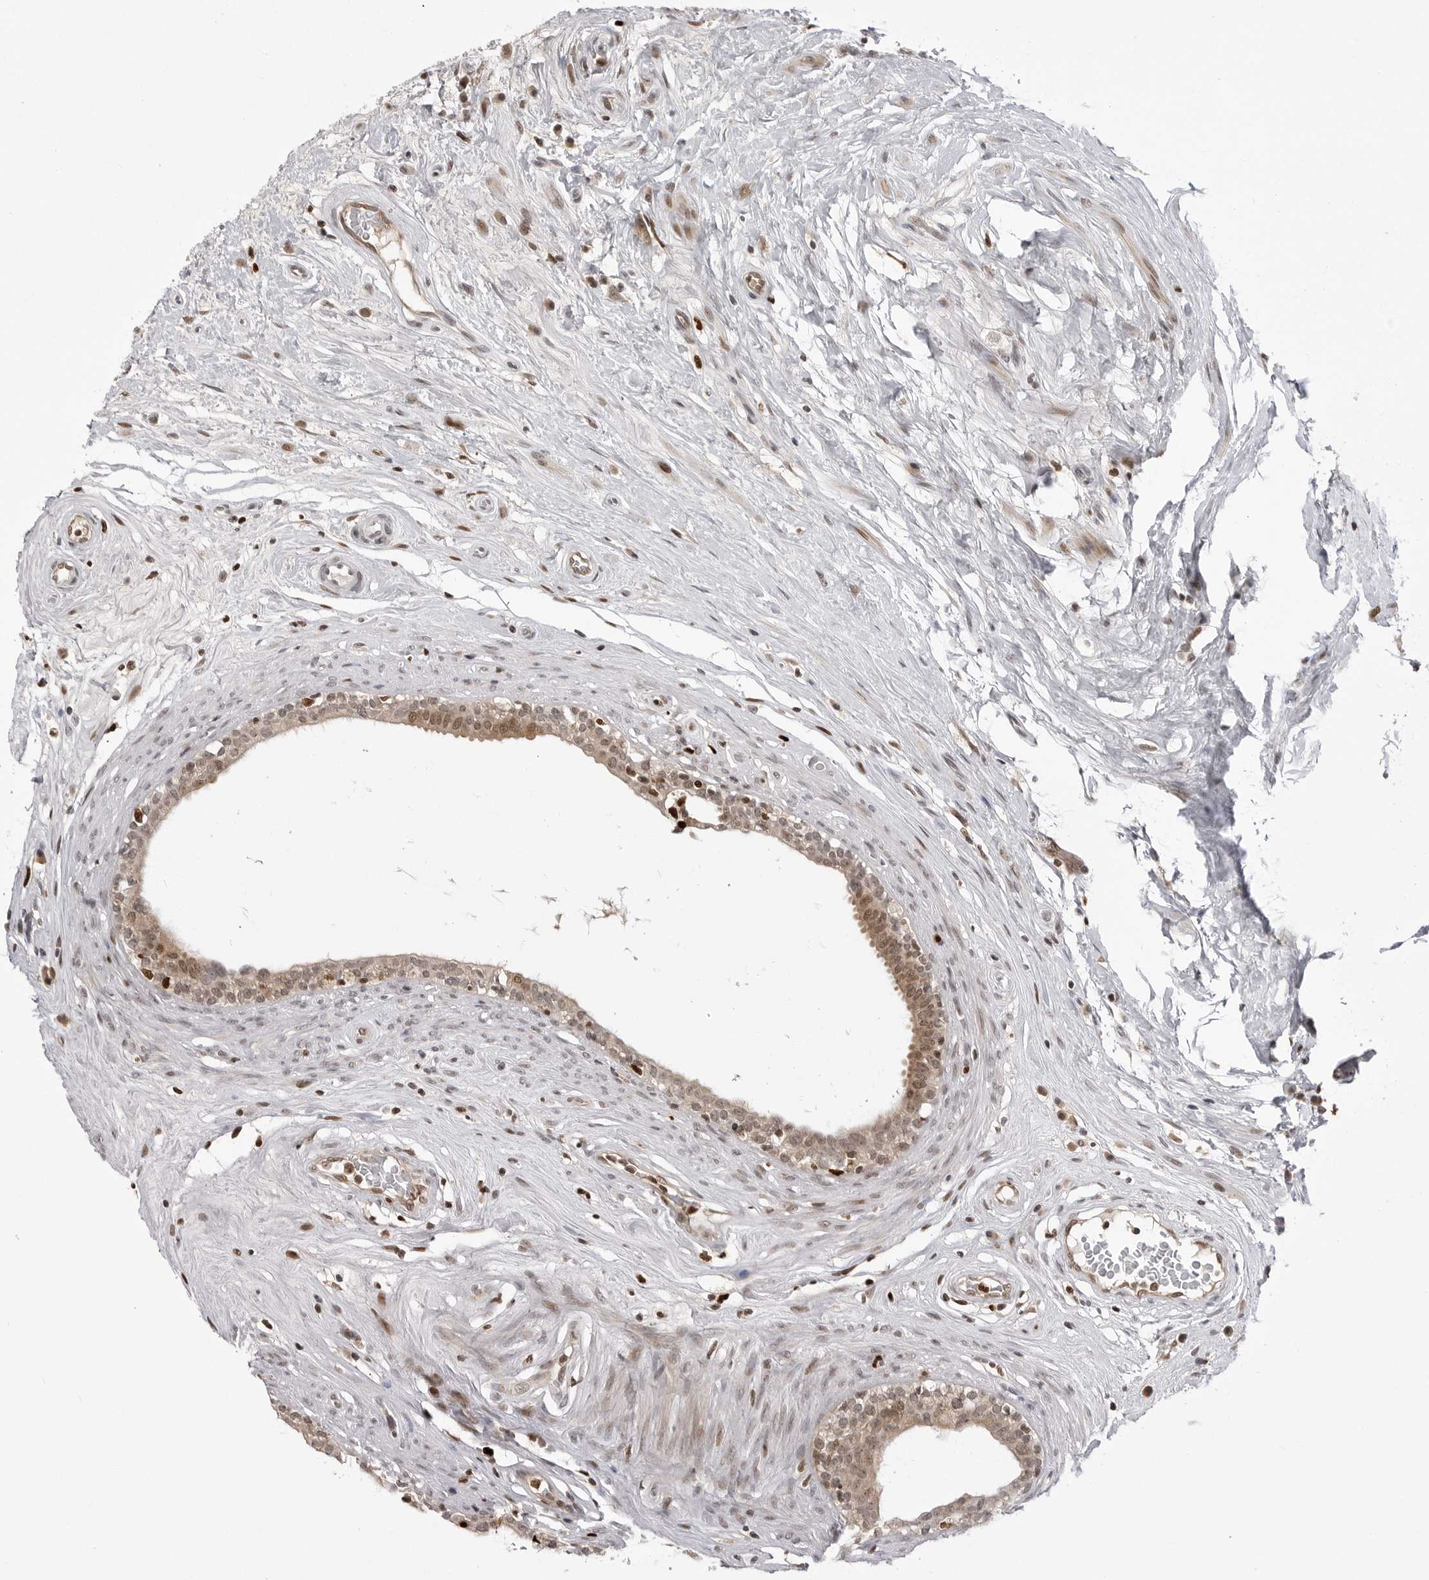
{"staining": {"intensity": "moderate", "quantity": ">75%", "location": "cytoplasmic/membranous,nuclear"}, "tissue": "epididymis", "cell_type": "Glandular cells", "image_type": "normal", "snomed": [{"axis": "morphology", "description": "Normal tissue, NOS"}, {"axis": "morphology", "description": "Inflammation, NOS"}, {"axis": "topography", "description": "Epididymis"}], "caption": "Immunohistochemistry (IHC) micrograph of normal human epididymis stained for a protein (brown), which demonstrates medium levels of moderate cytoplasmic/membranous,nuclear staining in approximately >75% of glandular cells.", "gene": "PTK2B", "patient": {"sex": "male", "age": 84}}